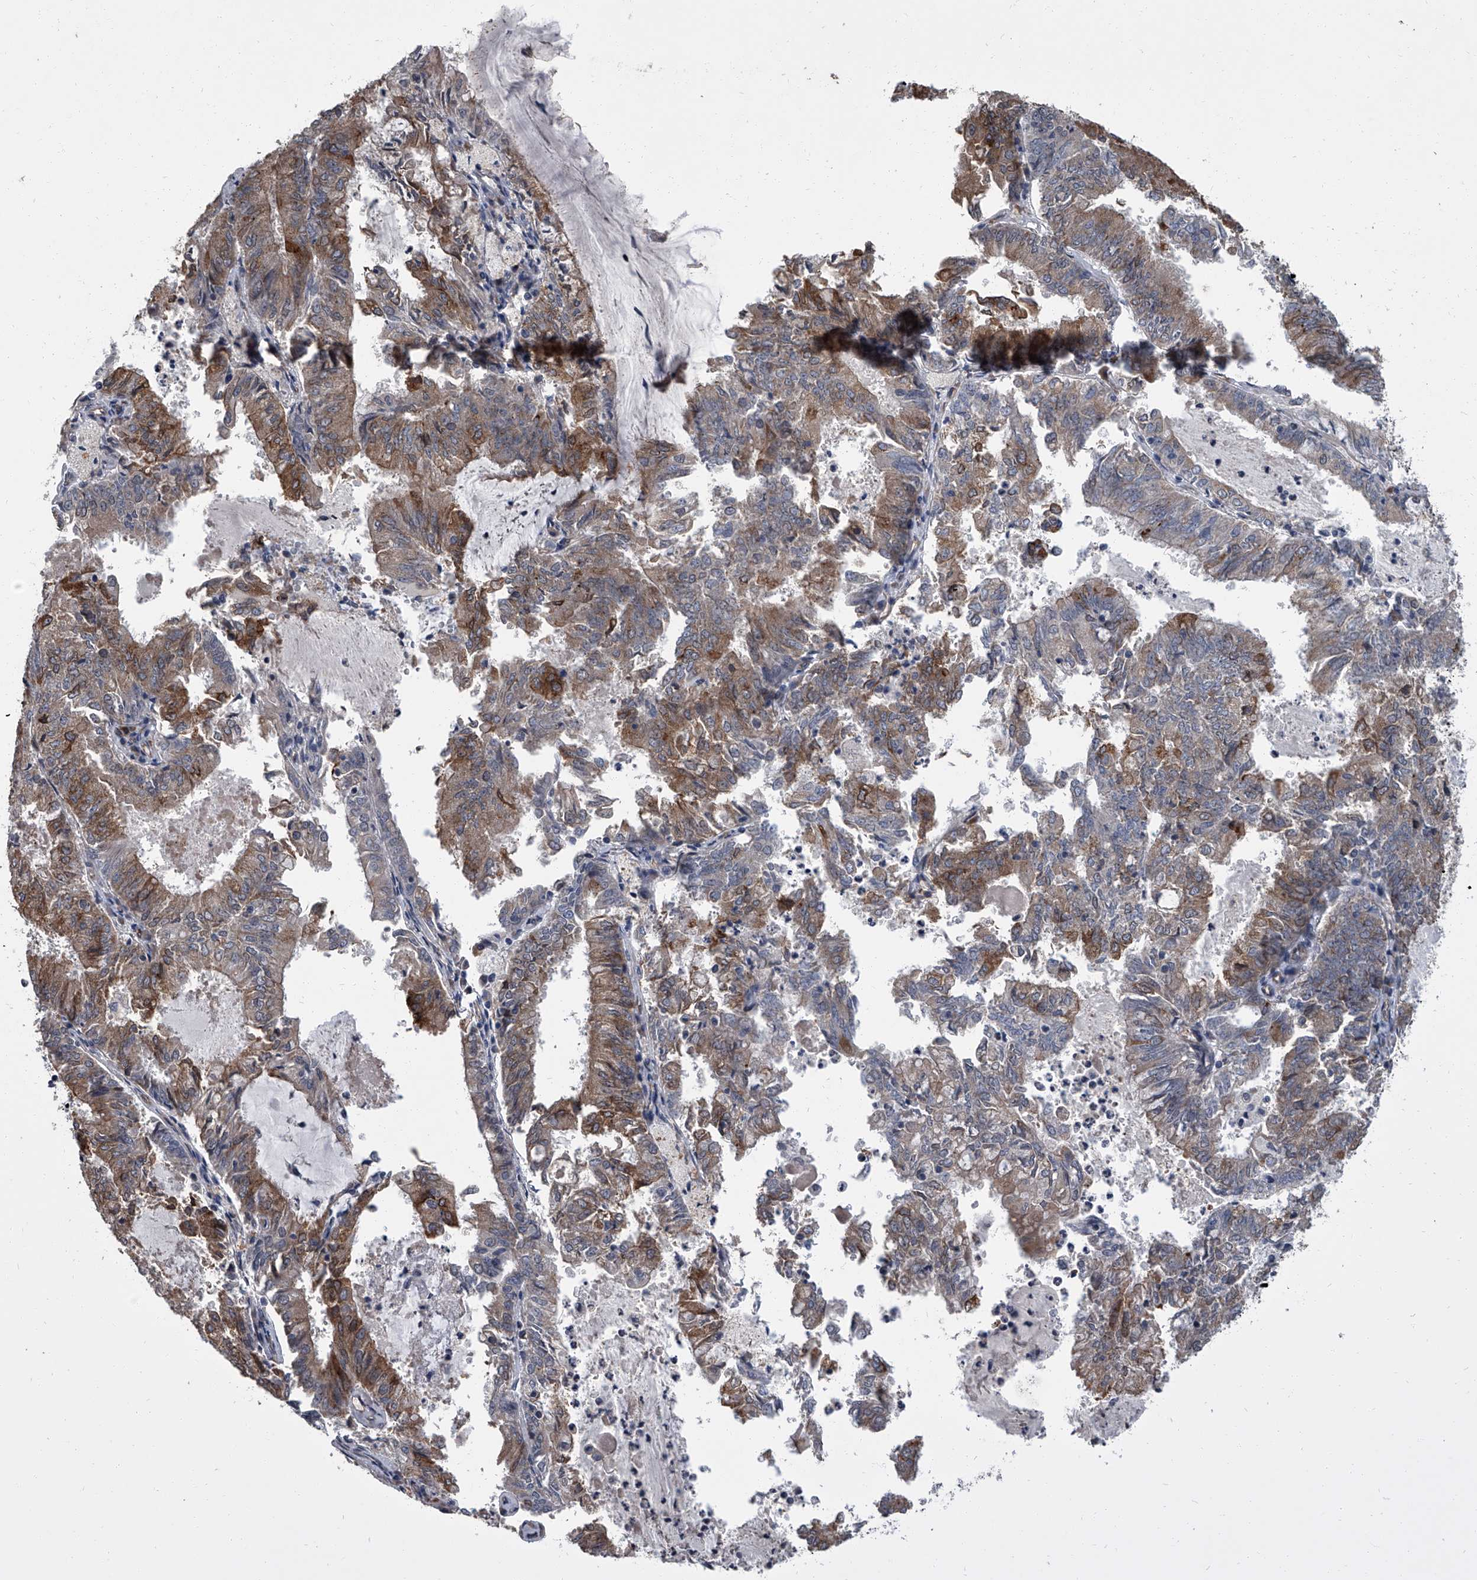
{"staining": {"intensity": "moderate", "quantity": ">75%", "location": "cytoplasmic/membranous"}, "tissue": "endometrial cancer", "cell_type": "Tumor cells", "image_type": "cancer", "snomed": [{"axis": "morphology", "description": "Adenocarcinoma, NOS"}, {"axis": "topography", "description": "Endometrium"}], "caption": "Approximately >75% of tumor cells in endometrial cancer display moderate cytoplasmic/membranous protein positivity as visualized by brown immunohistochemical staining.", "gene": "SIRT4", "patient": {"sex": "female", "age": 57}}